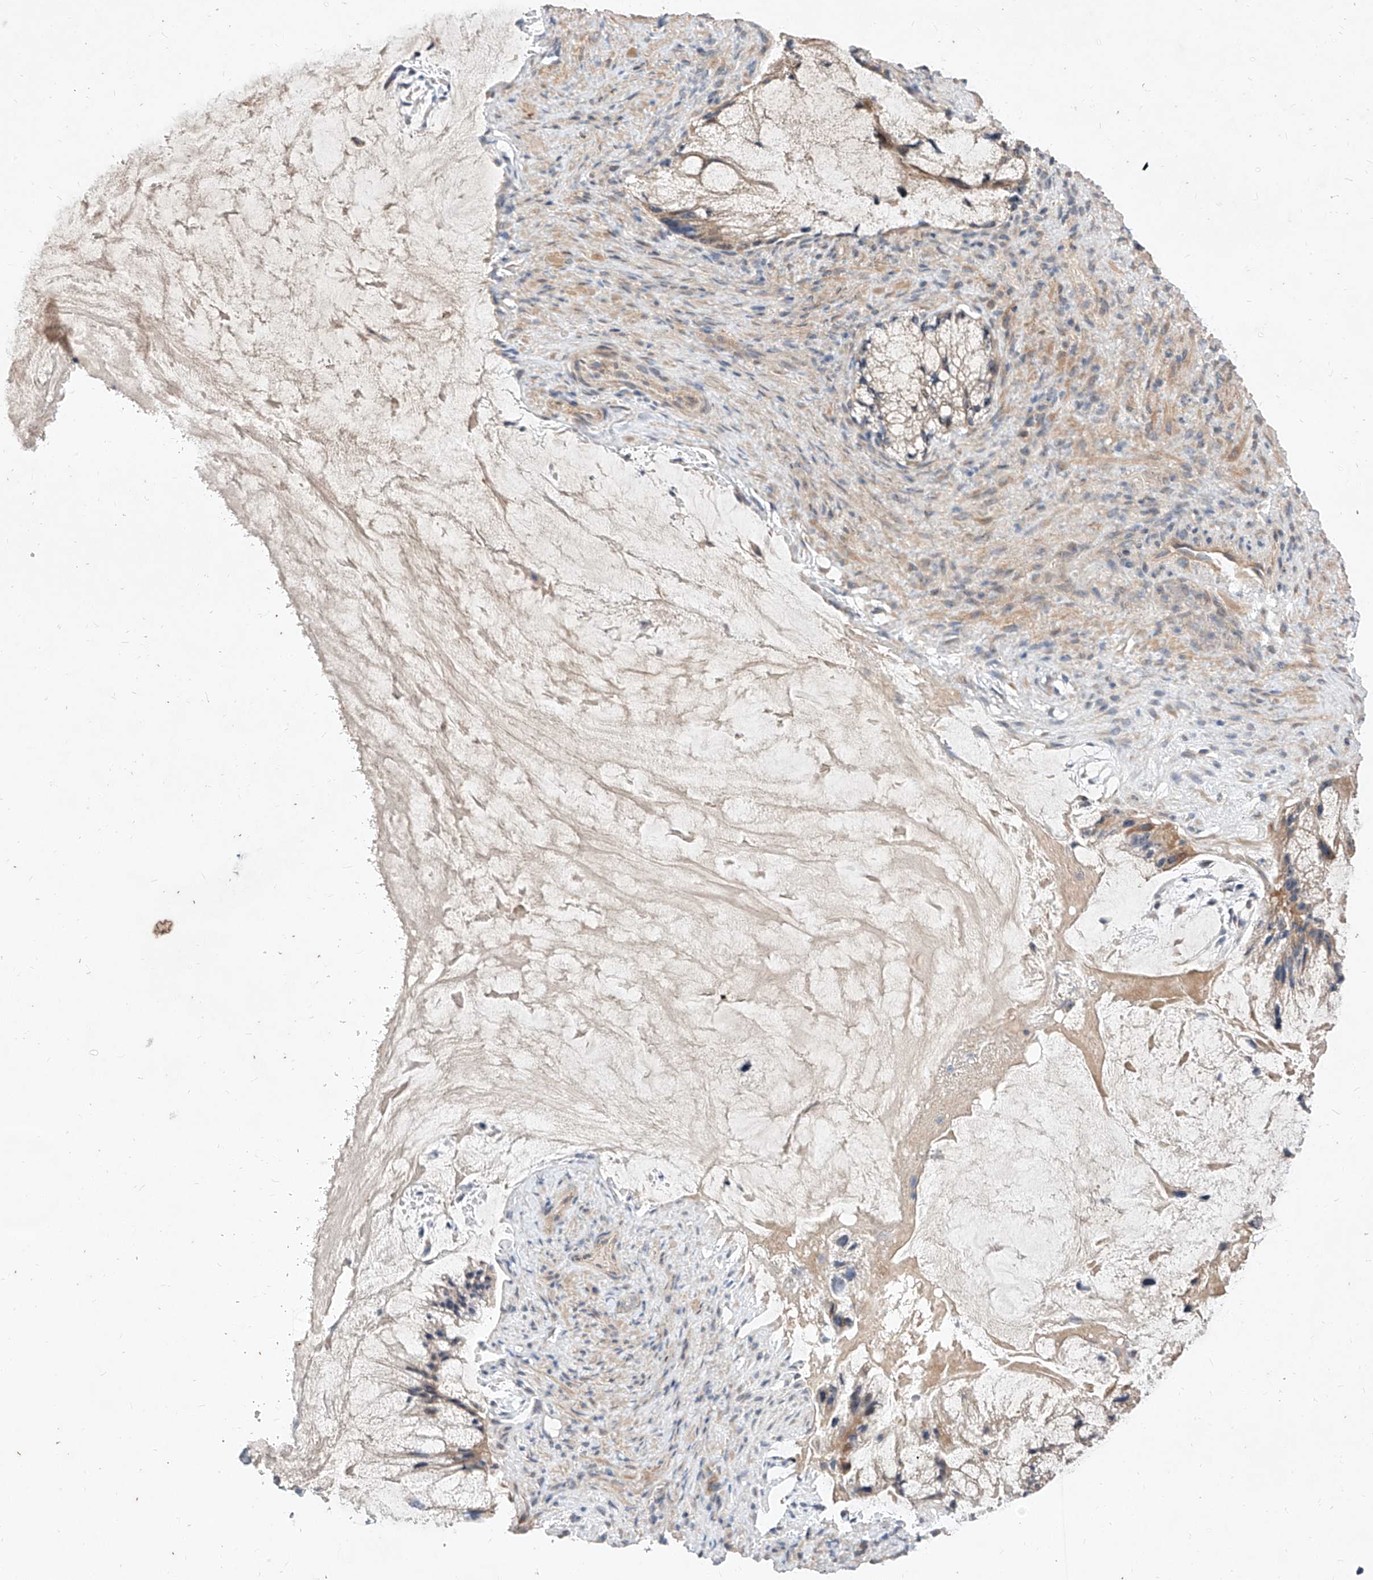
{"staining": {"intensity": "weak", "quantity": "<25%", "location": "cytoplasmic/membranous"}, "tissue": "ovarian cancer", "cell_type": "Tumor cells", "image_type": "cancer", "snomed": [{"axis": "morphology", "description": "Cystadenocarcinoma, mucinous, NOS"}, {"axis": "topography", "description": "Ovary"}], "caption": "Ovarian cancer stained for a protein using IHC reveals no expression tumor cells.", "gene": "DIRAS3", "patient": {"sex": "female", "age": 37}}